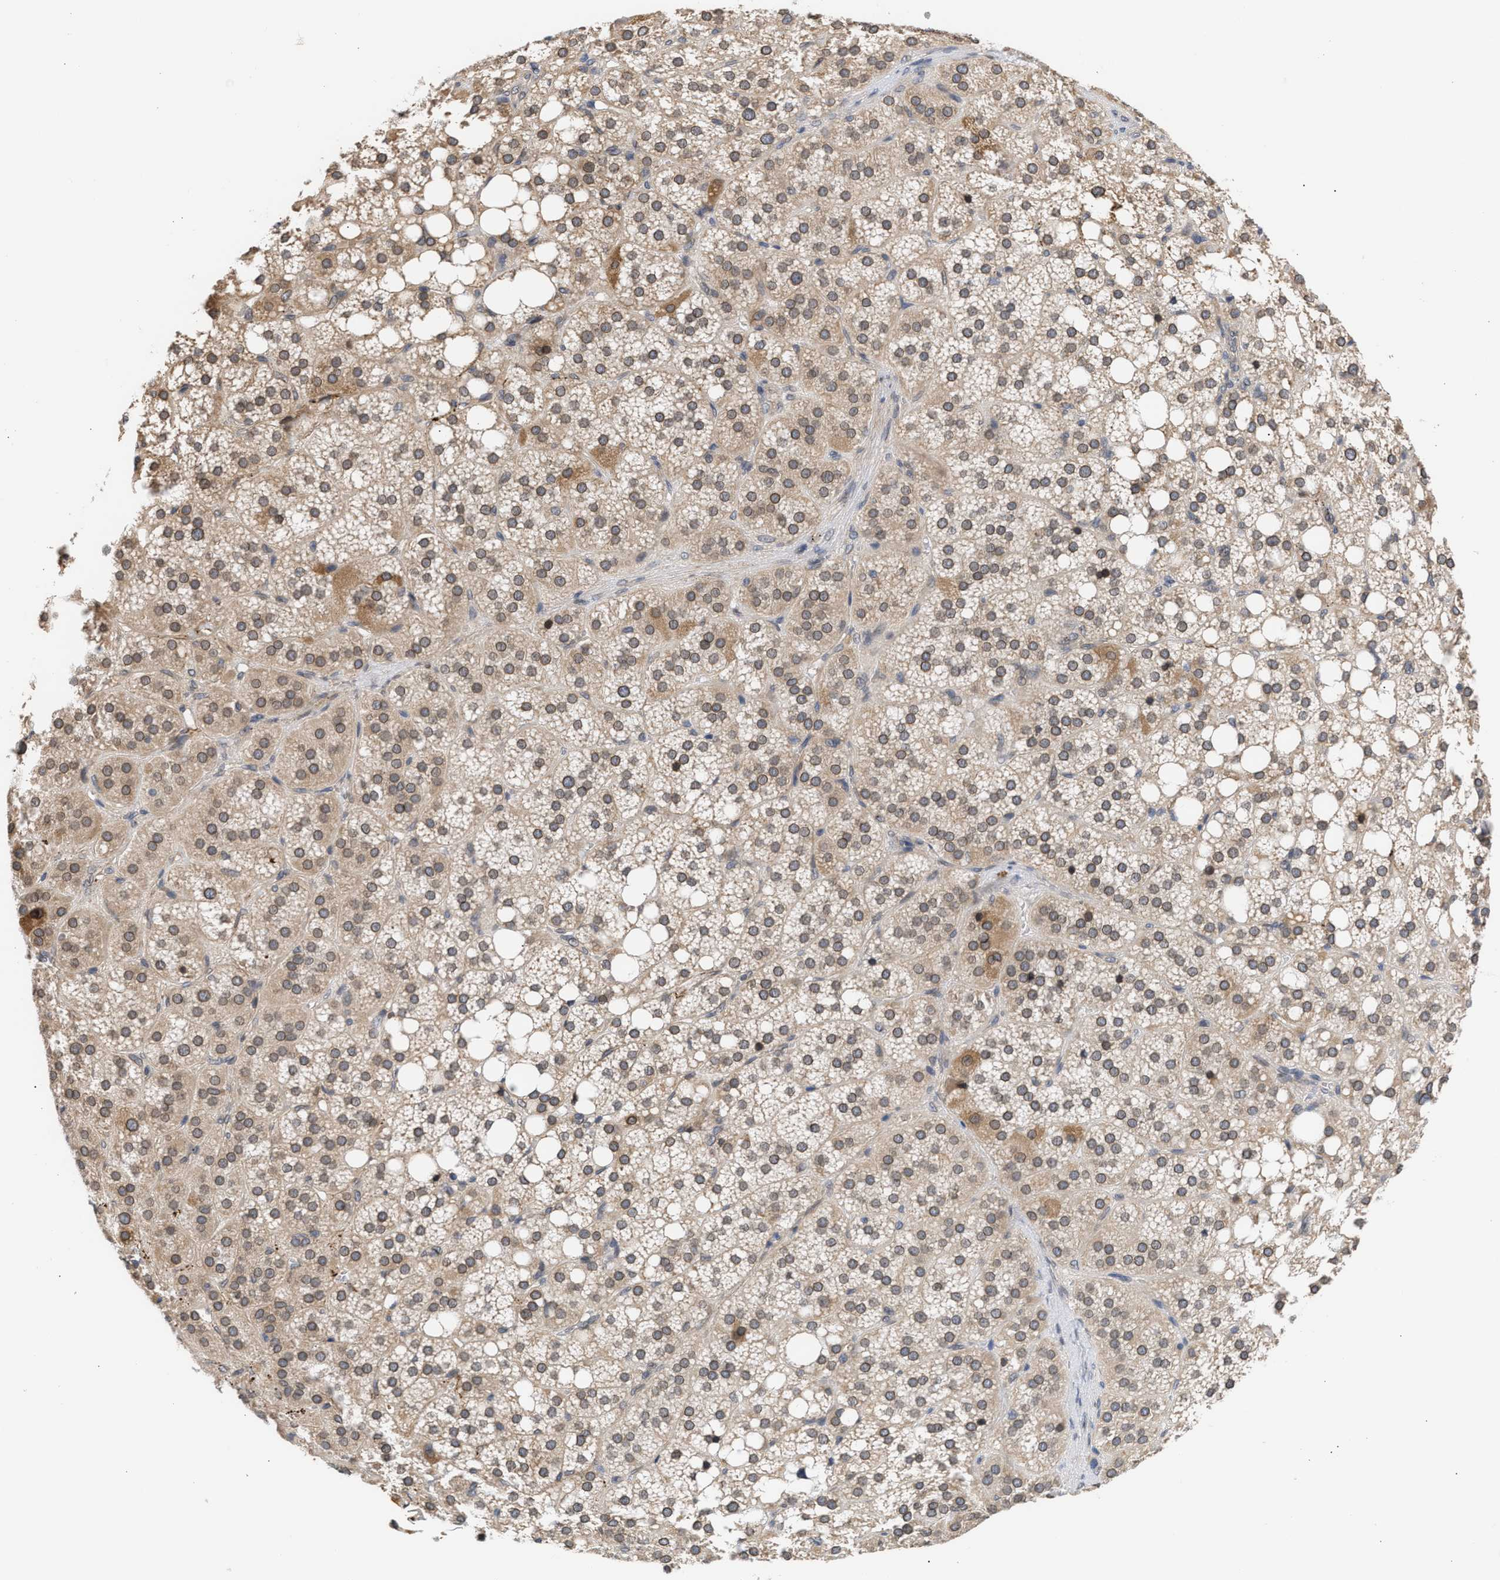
{"staining": {"intensity": "weak", "quantity": ">75%", "location": "cytoplasmic/membranous,nuclear"}, "tissue": "adrenal gland", "cell_type": "Glandular cells", "image_type": "normal", "snomed": [{"axis": "morphology", "description": "Normal tissue, NOS"}, {"axis": "topography", "description": "Adrenal gland"}], "caption": "The immunohistochemical stain shows weak cytoplasmic/membranous,nuclear positivity in glandular cells of benign adrenal gland. The protein of interest is shown in brown color, while the nuclei are stained blue.", "gene": "NUP62", "patient": {"sex": "female", "age": 59}}